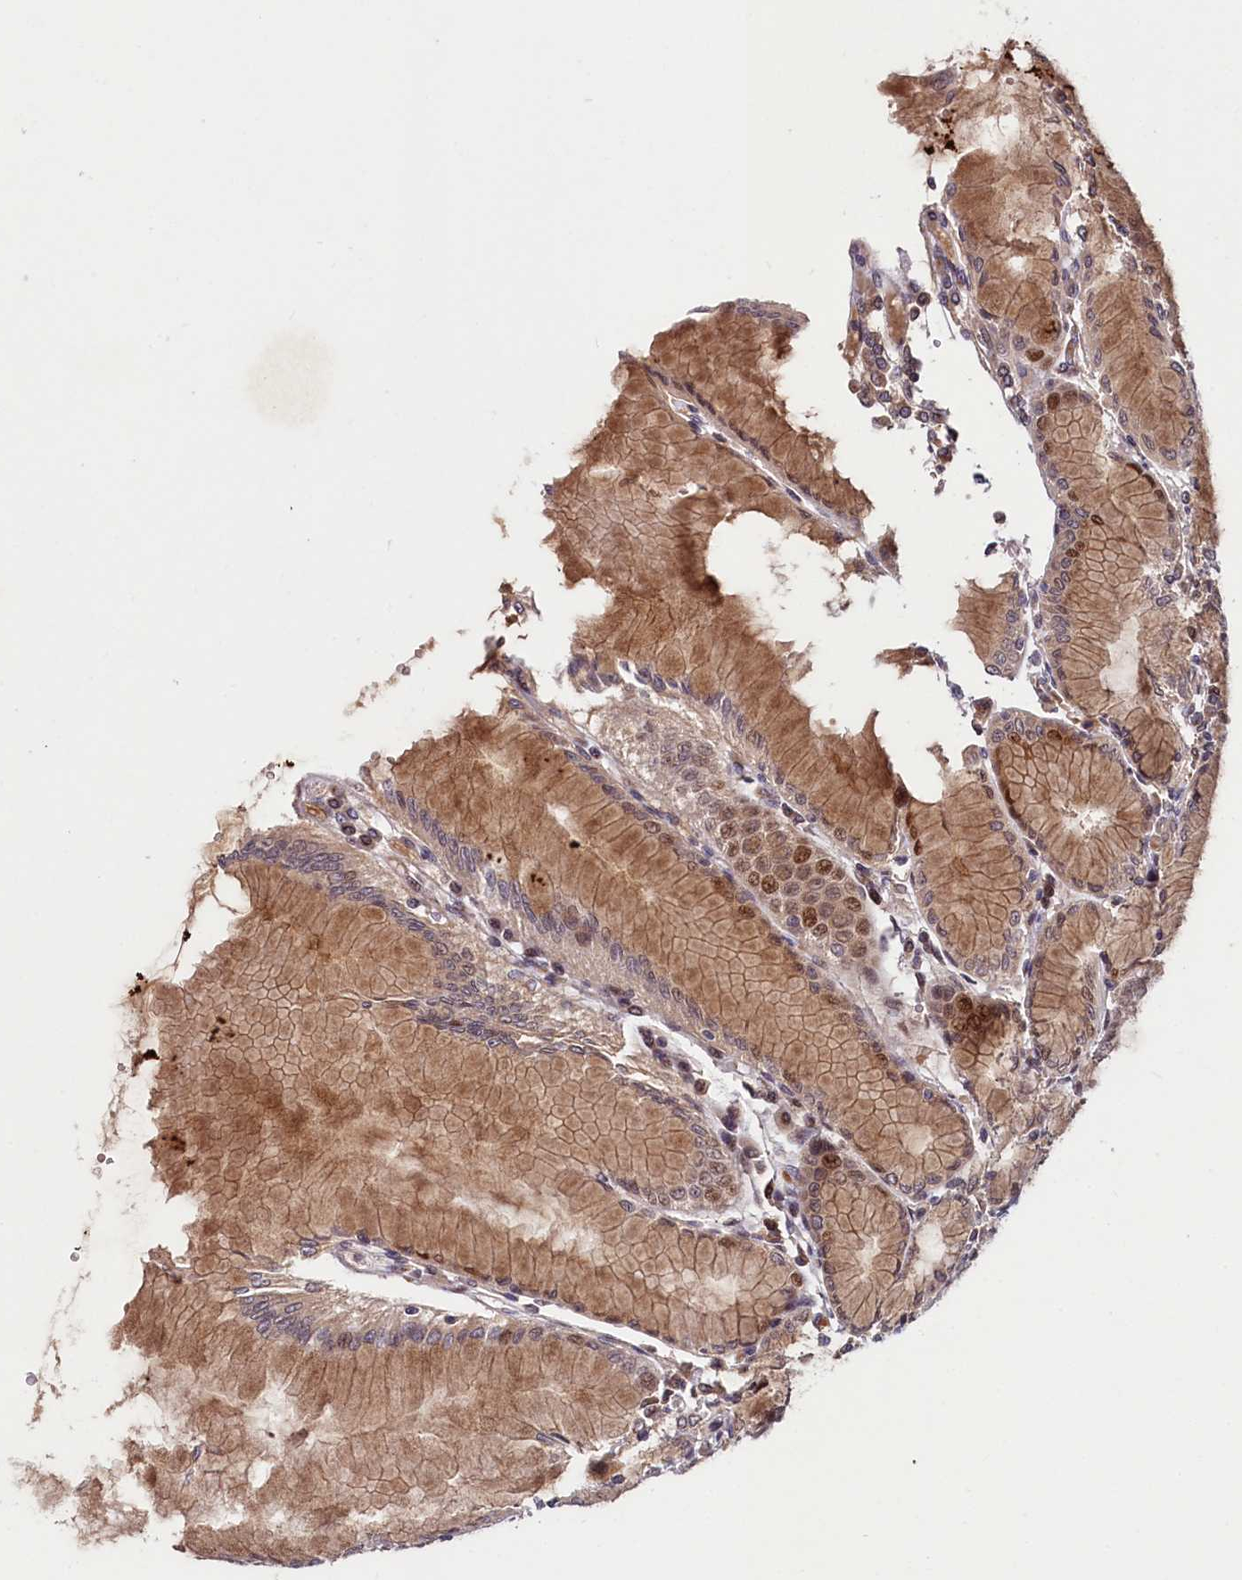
{"staining": {"intensity": "strong", "quantity": ">75%", "location": "cytoplasmic/membranous,nuclear"}, "tissue": "stomach", "cell_type": "Glandular cells", "image_type": "normal", "snomed": [{"axis": "morphology", "description": "Normal tissue, NOS"}, {"axis": "topography", "description": "Stomach"}], "caption": "An immunohistochemistry histopathology image of benign tissue is shown. Protein staining in brown shows strong cytoplasmic/membranous,nuclear positivity in stomach within glandular cells. The protein is stained brown, and the nuclei are stained in blue (DAB (3,3'-diaminobenzidine) IHC with brightfield microscopy, high magnification).", "gene": "N4BP2L1", "patient": {"sex": "female", "age": 57}}